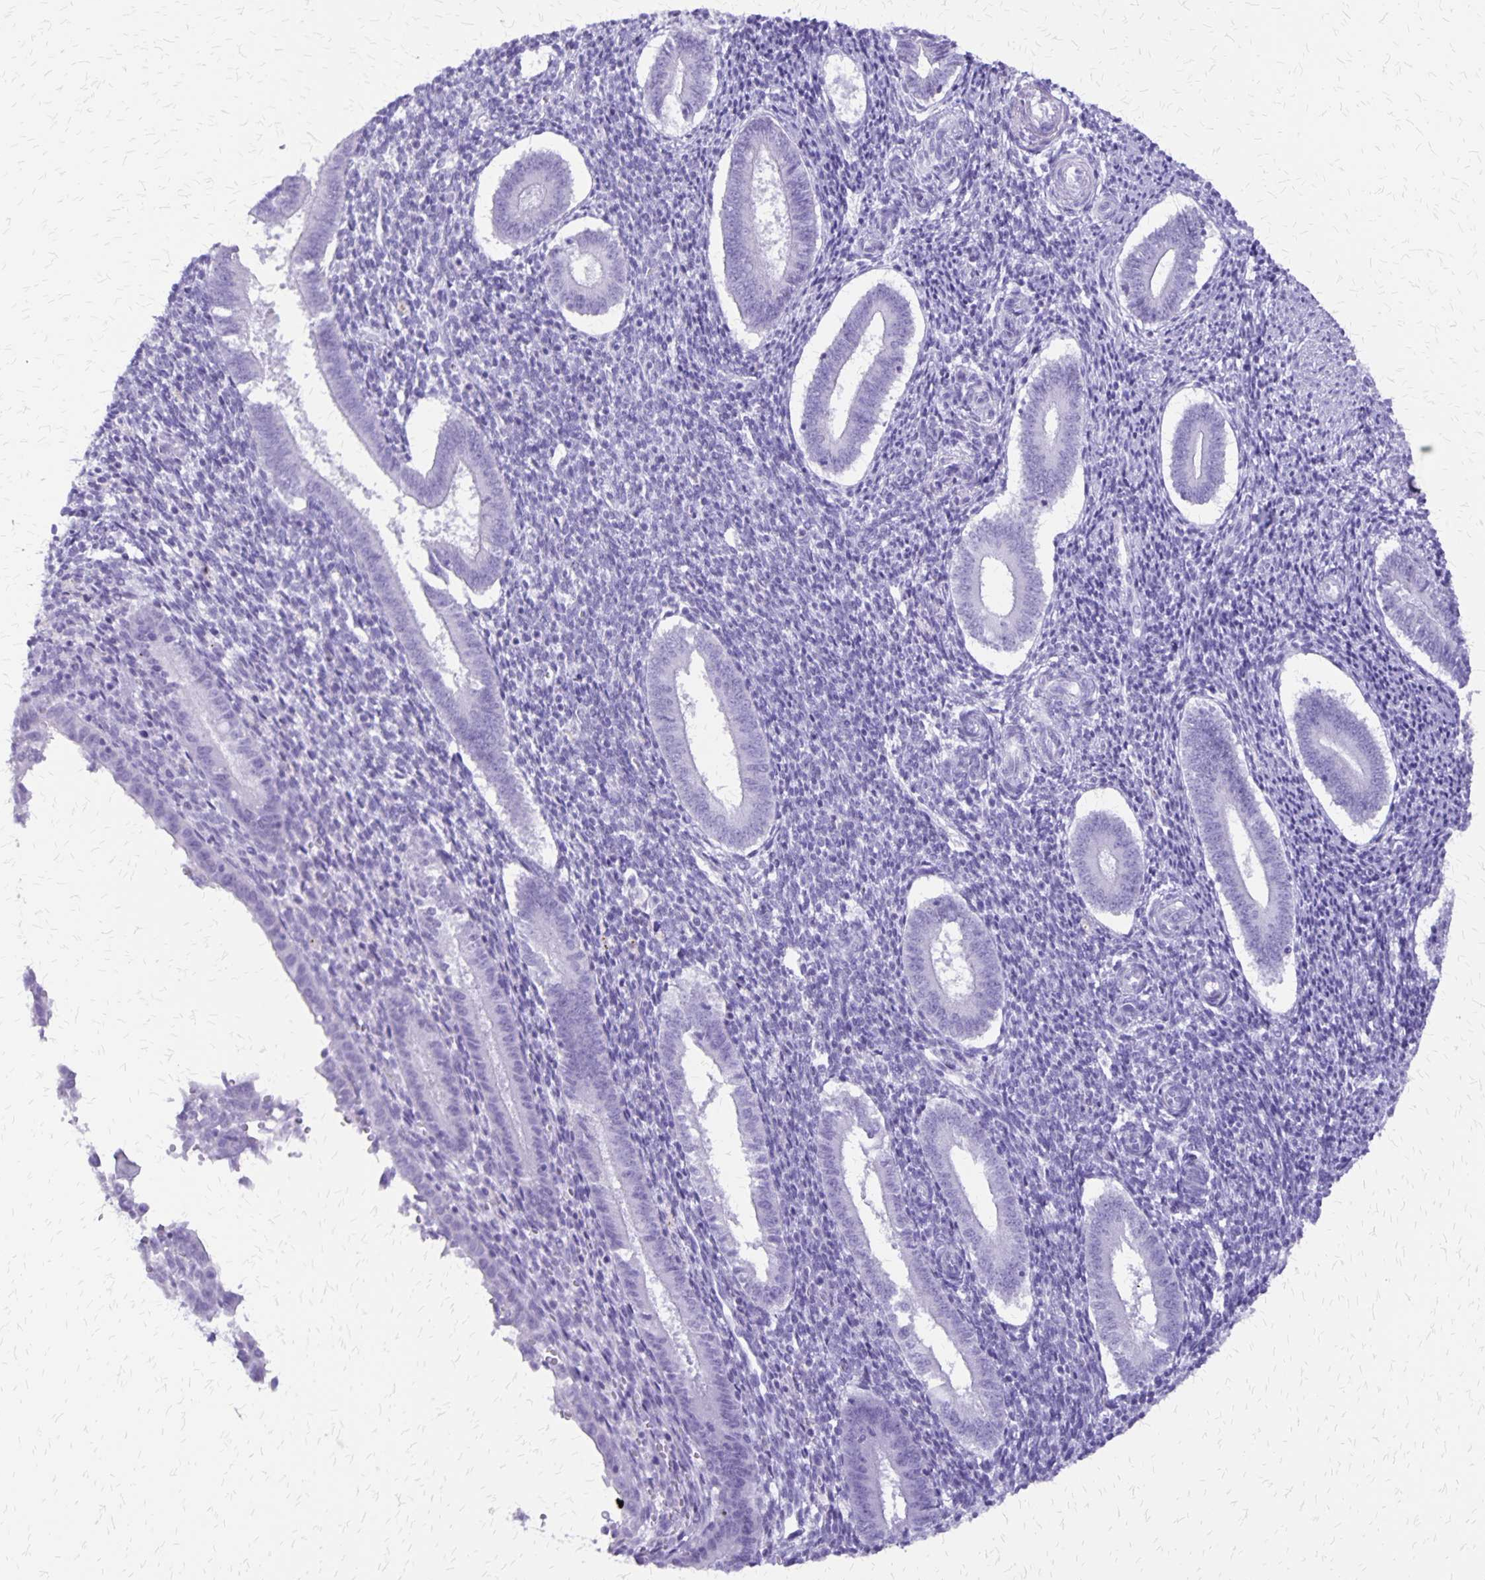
{"staining": {"intensity": "negative", "quantity": "none", "location": "none"}, "tissue": "endometrium", "cell_type": "Cells in endometrial stroma", "image_type": "normal", "snomed": [{"axis": "morphology", "description": "Normal tissue, NOS"}, {"axis": "topography", "description": "Endometrium"}], "caption": "Histopathology image shows no significant protein expression in cells in endometrial stroma of benign endometrium. (DAB (3,3'-diaminobenzidine) immunohistochemistry (IHC) visualized using brightfield microscopy, high magnification).", "gene": "SLC13A2", "patient": {"sex": "female", "age": 25}}